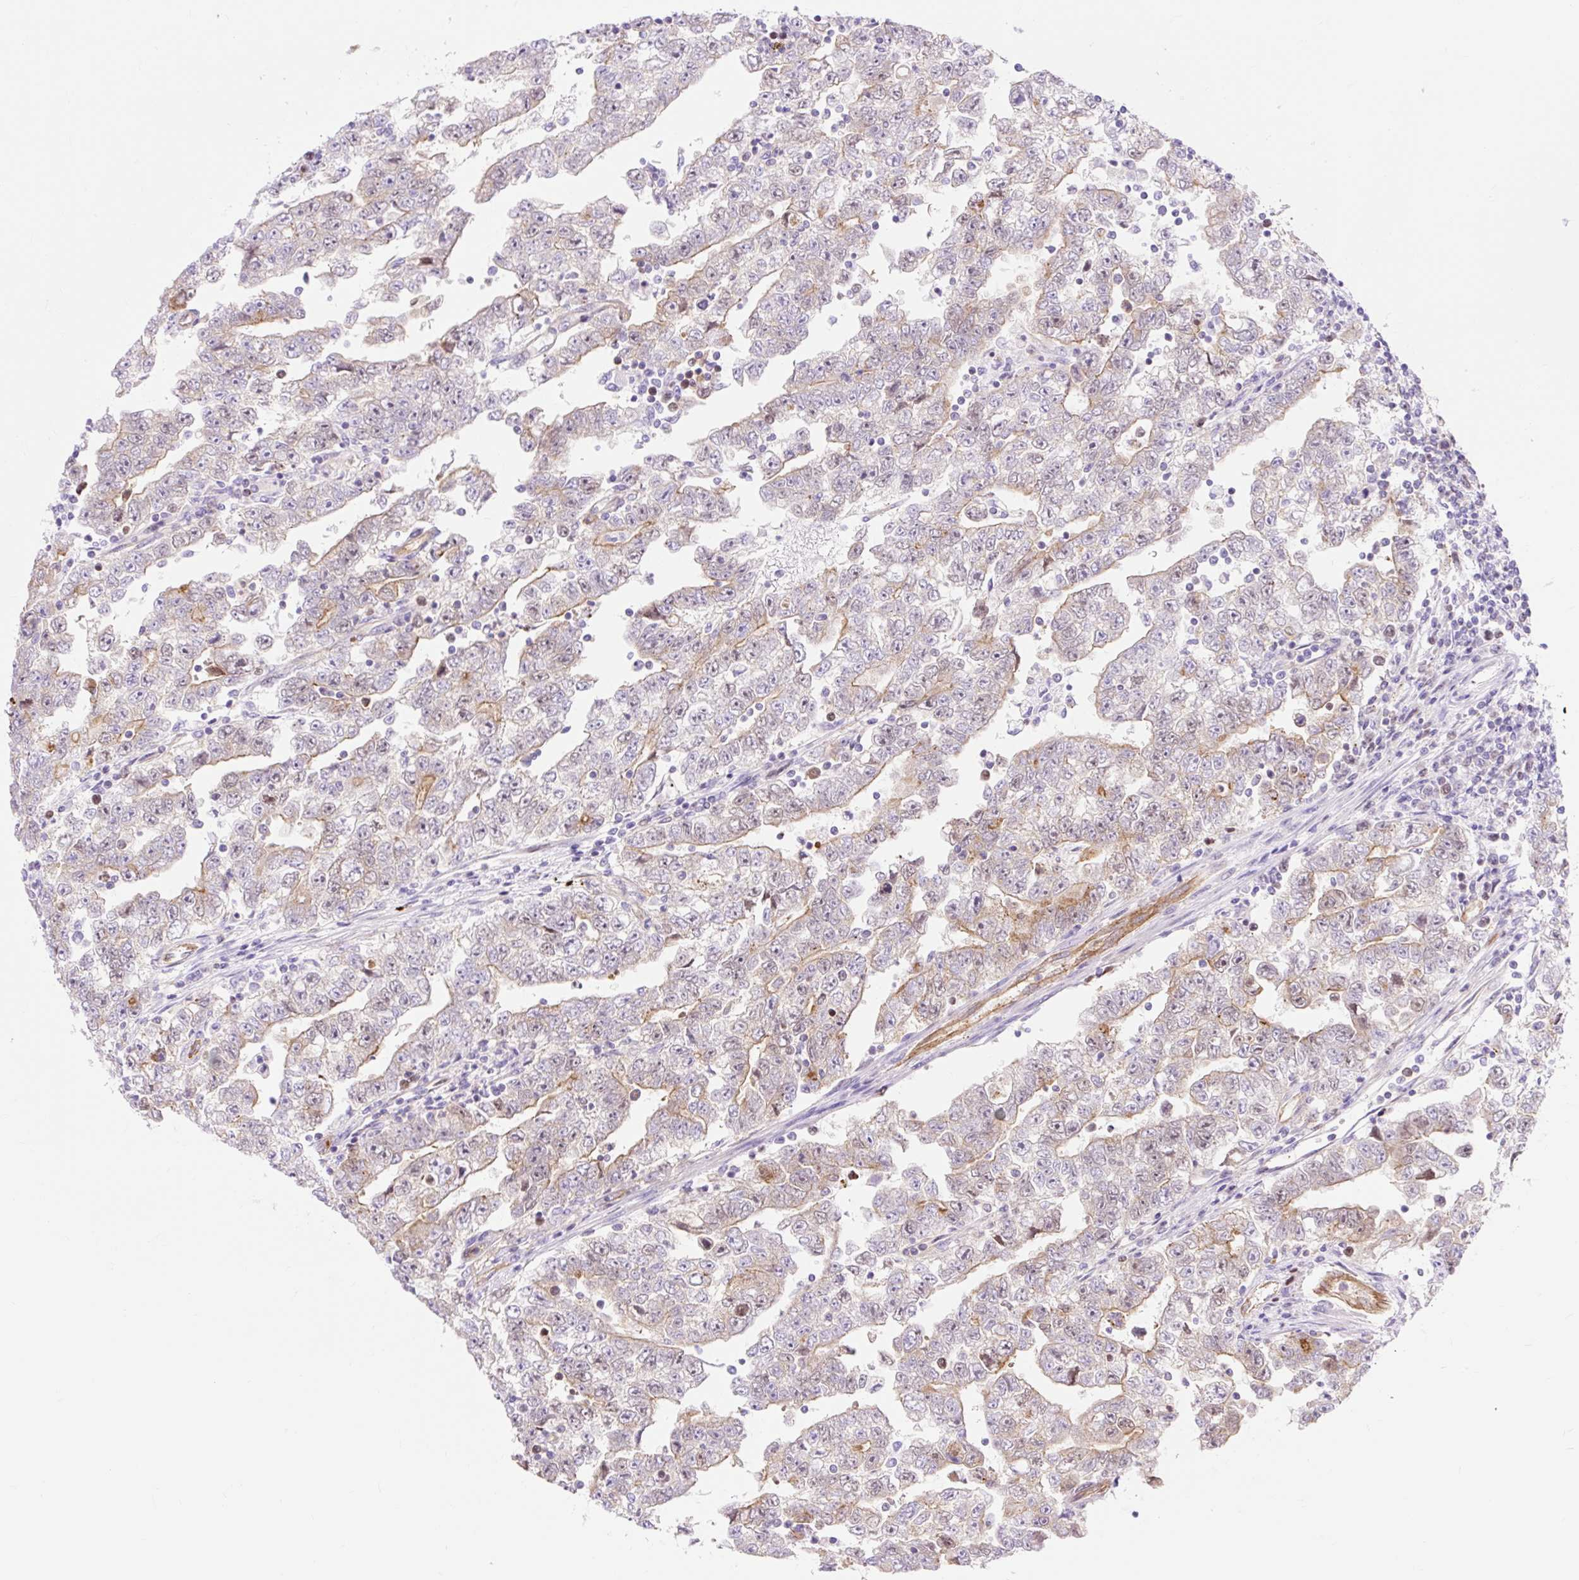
{"staining": {"intensity": "moderate", "quantity": "<25%", "location": "cytoplasmic/membranous"}, "tissue": "testis cancer", "cell_type": "Tumor cells", "image_type": "cancer", "snomed": [{"axis": "morphology", "description": "Carcinoma, Embryonal, NOS"}, {"axis": "topography", "description": "Testis"}], "caption": "Protein staining of testis embryonal carcinoma tissue reveals moderate cytoplasmic/membranous expression in approximately <25% of tumor cells. The staining was performed using DAB to visualize the protein expression in brown, while the nuclei were stained in blue with hematoxylin (Magnification: 20x).", "gene": "HIP1R", "patient": {"sex": "male", "age": 25}}